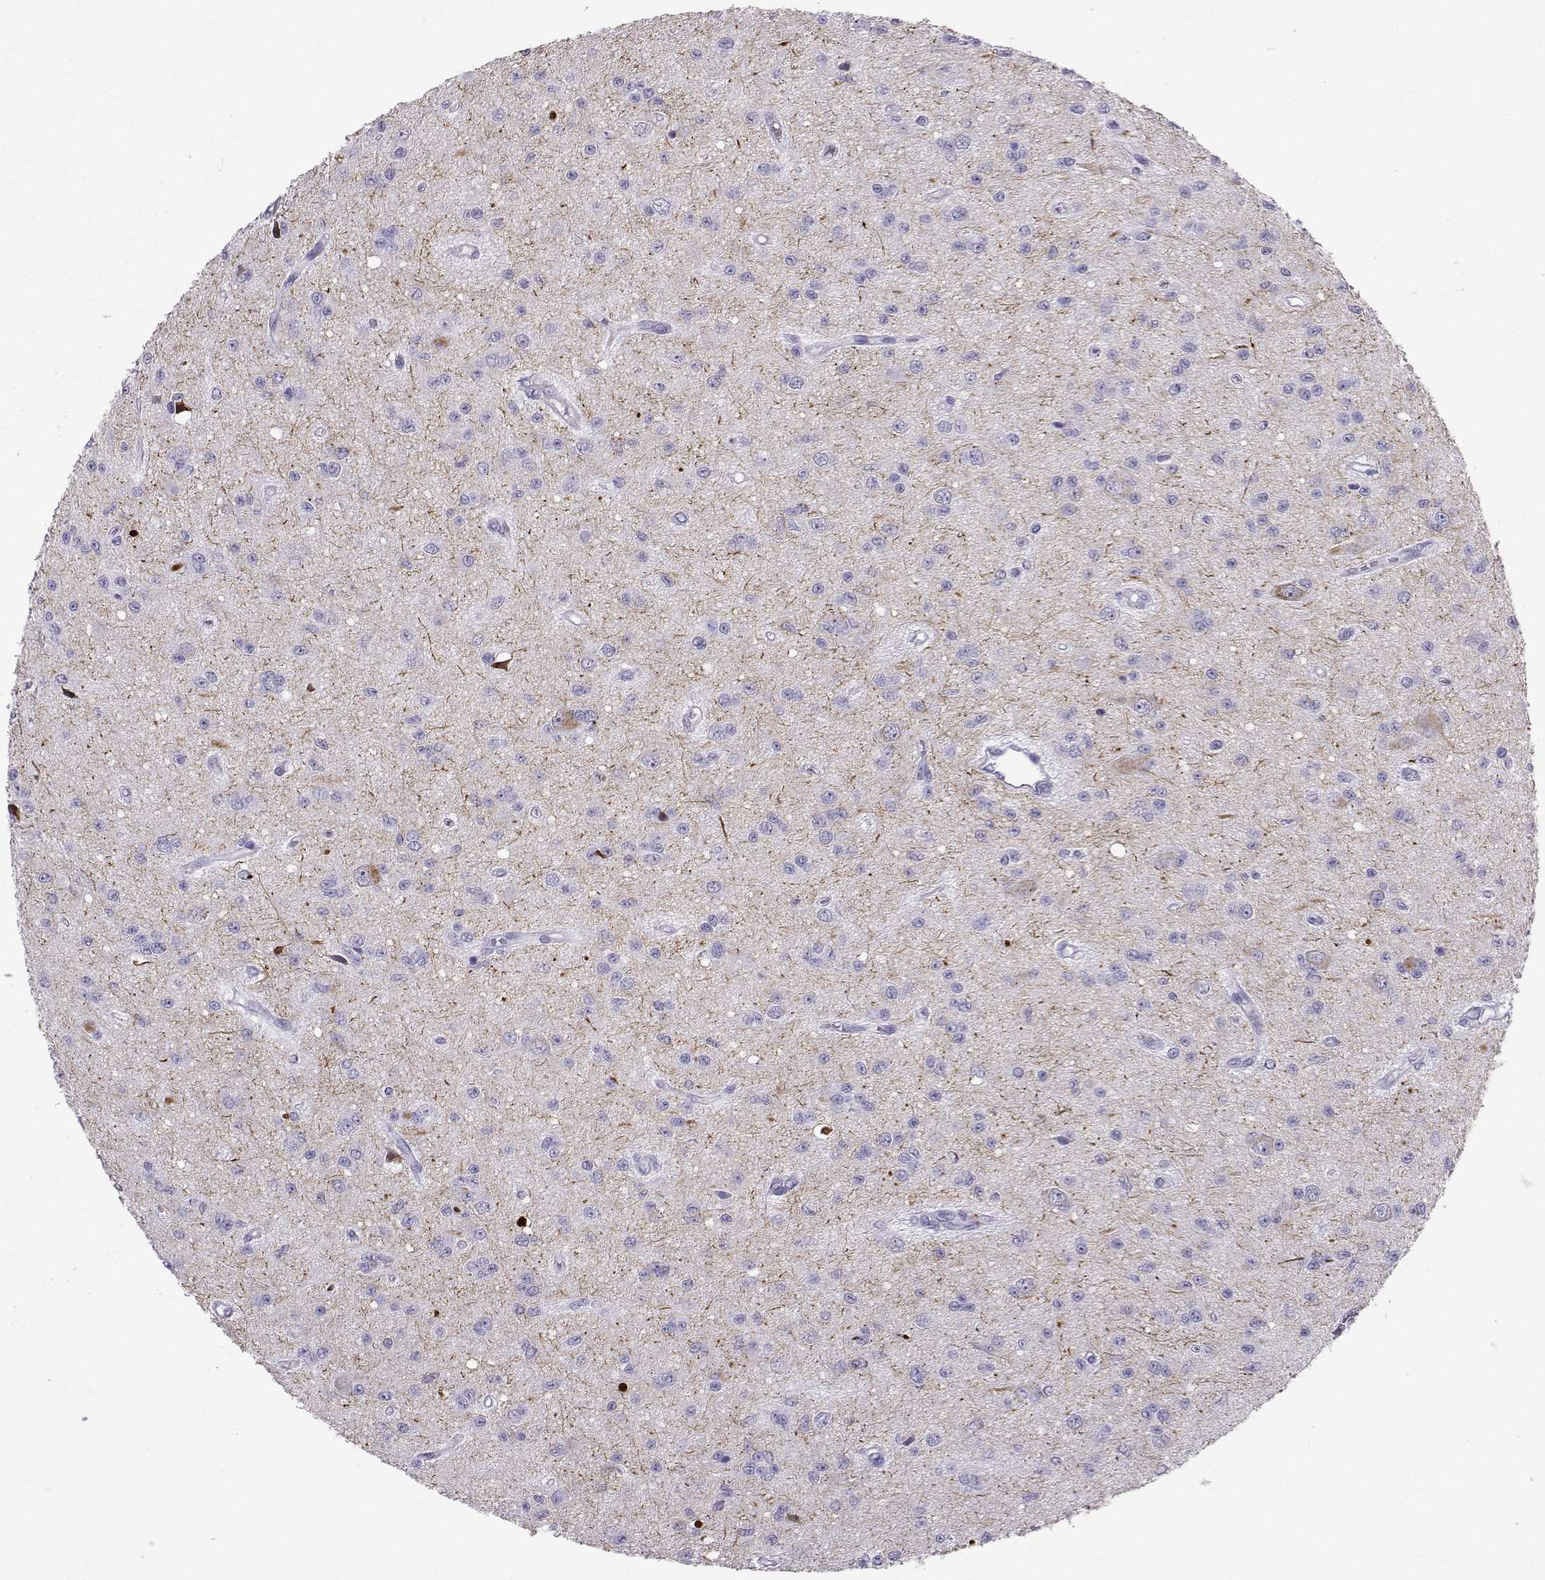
{"staining": {"intensity": "negative", "quantity": "none", "location": "none"}, "tissue": "glioma", "cell_type": "Tumor cells", "image_type": "cancer", "snomed": [{"axis": "morphology", "description": "Glioma, malignant, Low grade"}, {"axis": "topography", "description": "Brain"}], "caption": "Tumor cells show no significant staining in malignant glioma (low-grade). The staining was performed using DAB to visualize the protein expression in brown, while the nuclei were stained in blue with hematoxylin (Magnification: 20x).", "gene": "NEFL", "patient": {"sex": "female", "age": 45}}